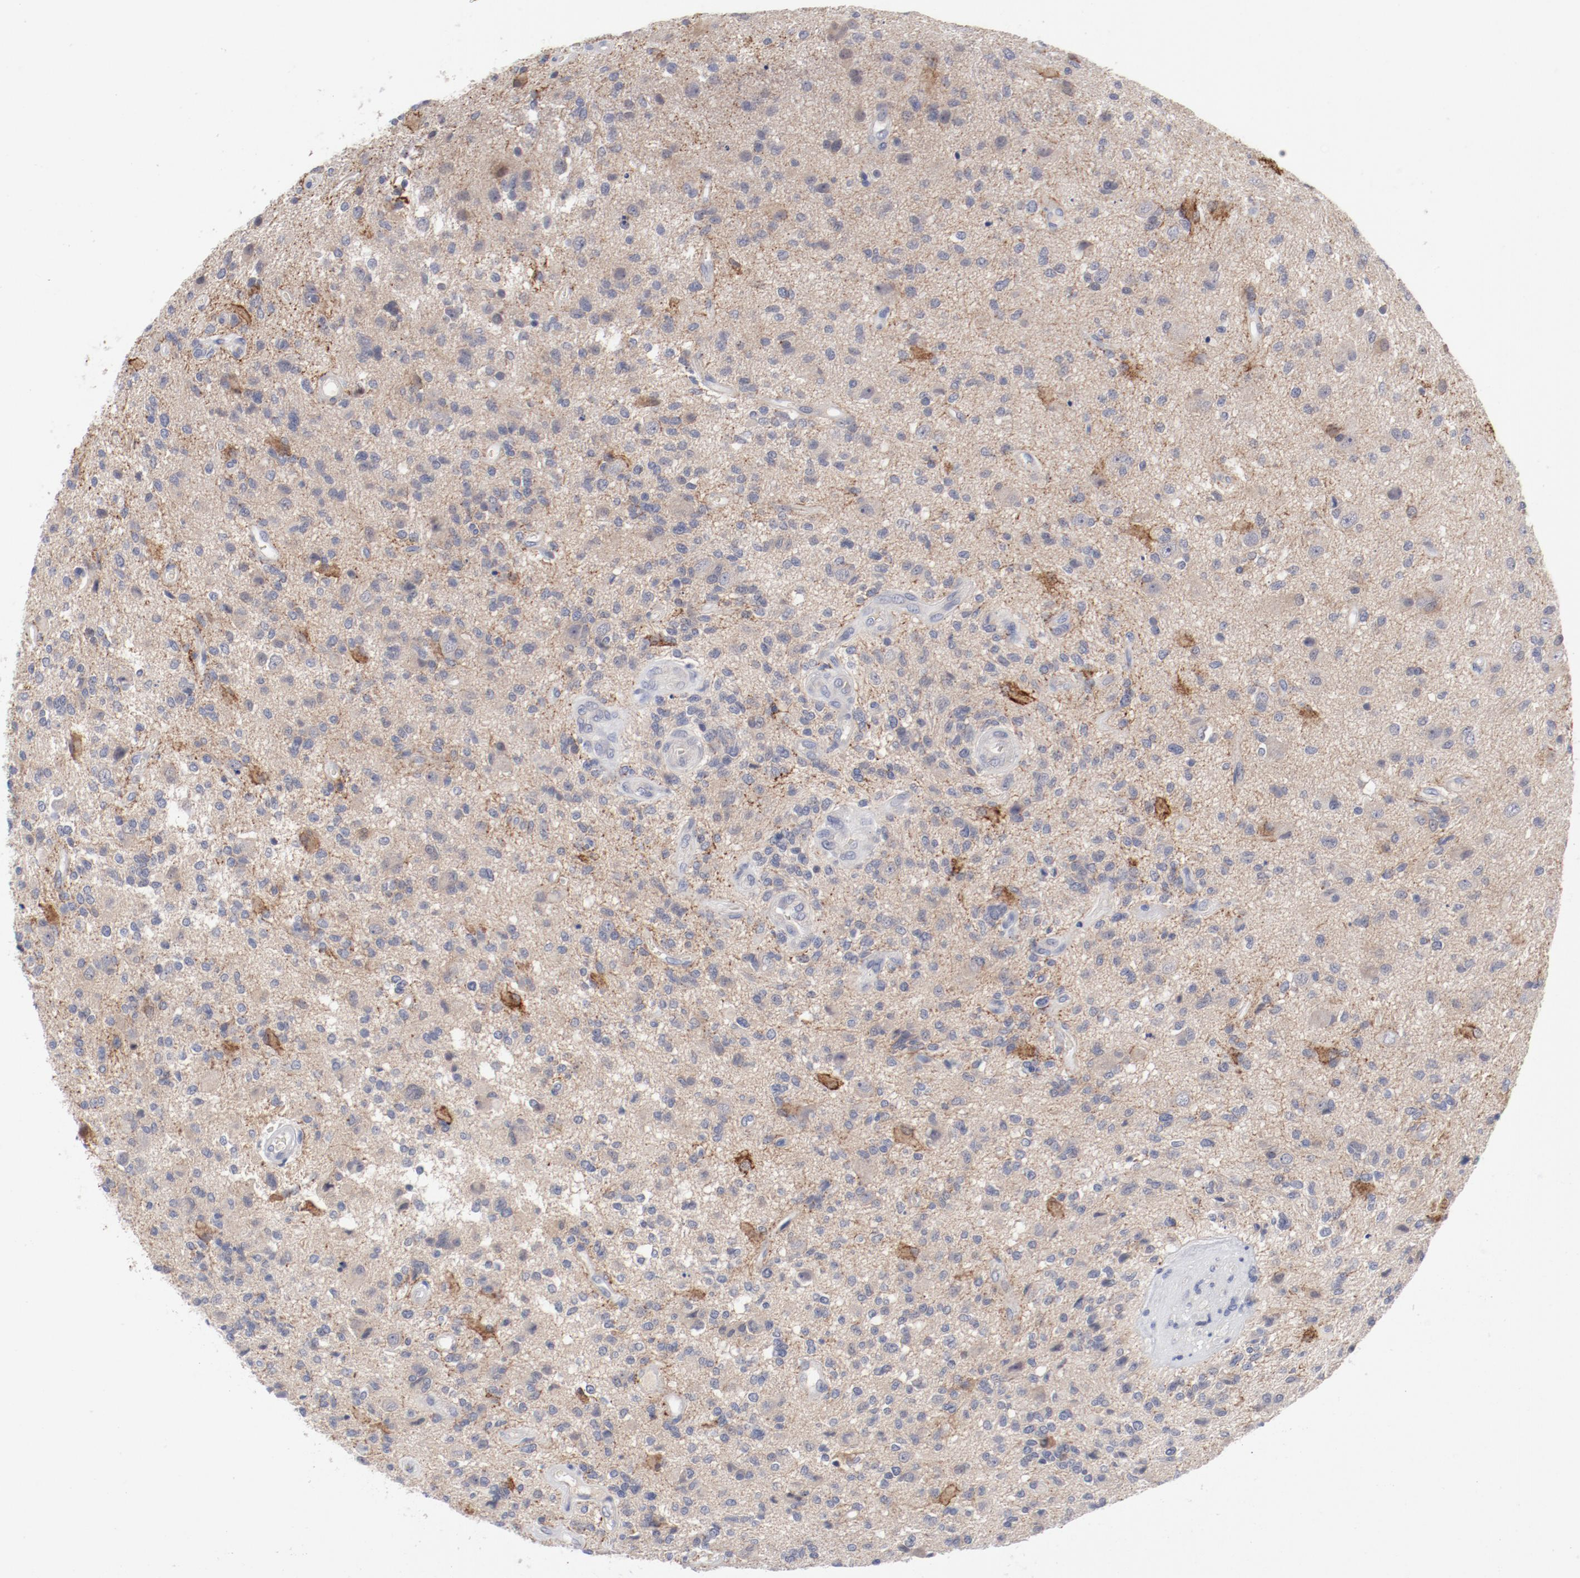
{"staining": {"intensity": "negative", "quantity": "none", "location": "none"}, "tissue": "glioma", "cell_type": "Tumor cells", "image_type": "cancer", "snomed": [{"axis": "morphology", "description": "Normal tissue, NOS"}, {"axis": "morphology", "description": "Glioma, malignant, High grade"}, {"axis": "topography", "description": "Cerebral cortex"}], "caption": "The micrograph reveals no staining of tumor cells in high-grade glioma (malignant). The staining is performed using DAB brown chromogen with nuclei counter-stained in using hematoxylin.", "gene": "SH3BGR", "patient": {"sex": "male", "age": 75}}